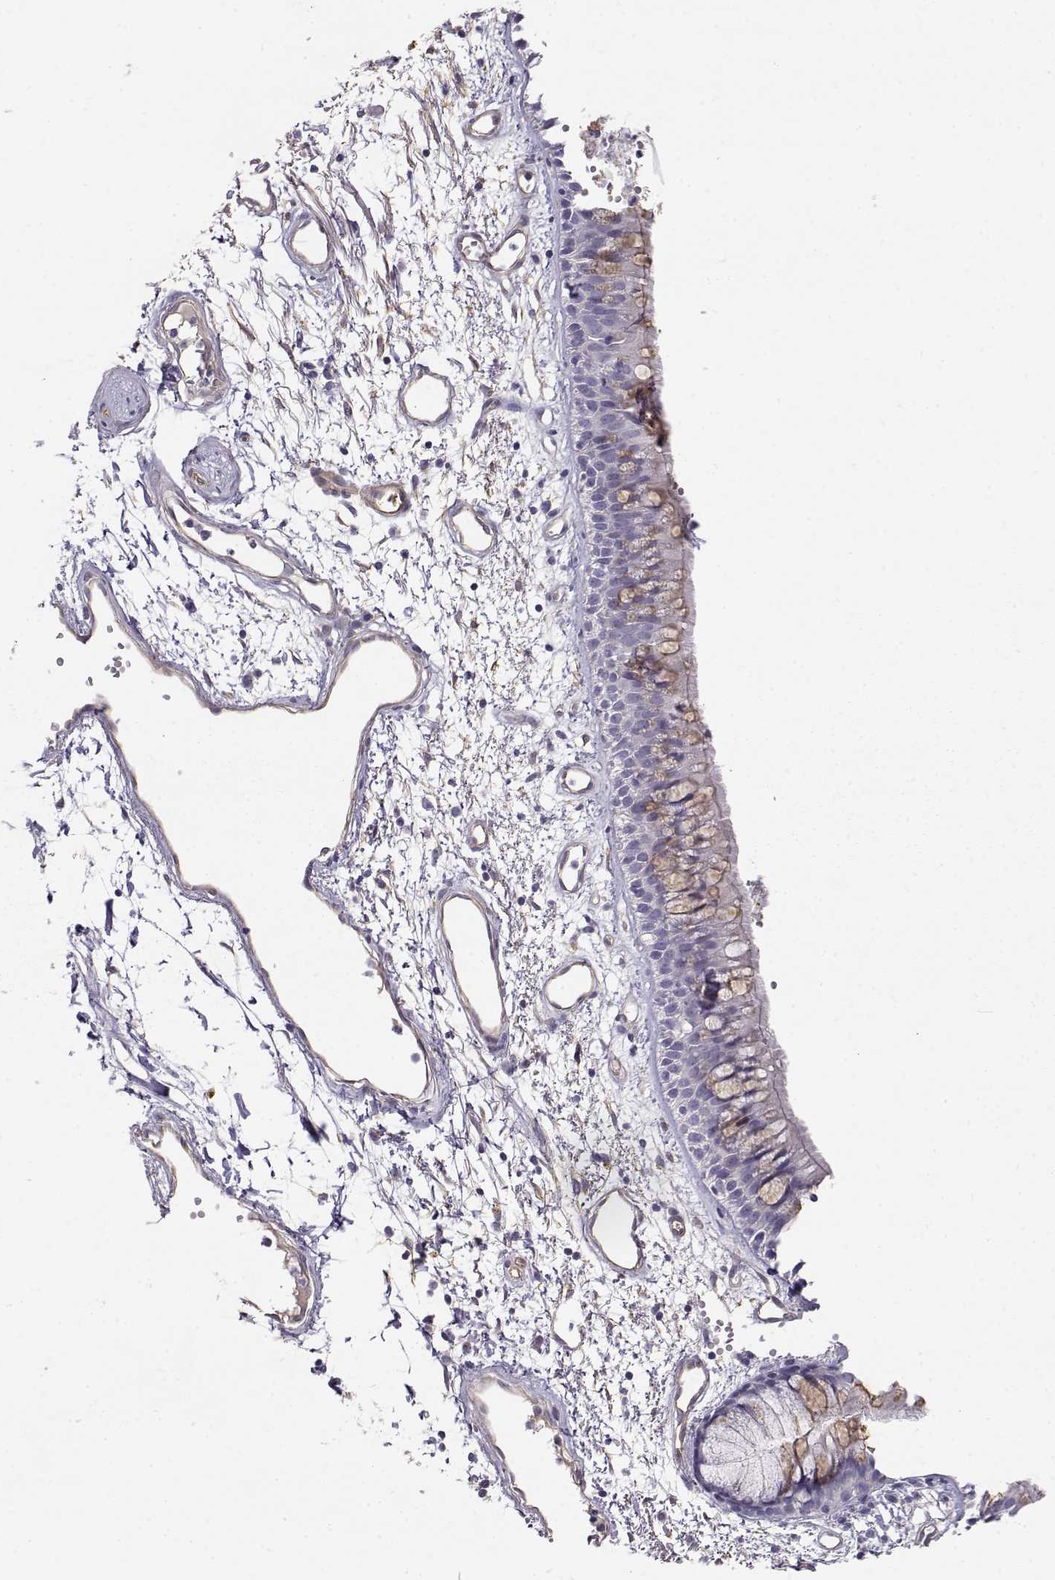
{"staining": {"intensity": "negative", "quantity": "none", "location": "none"}, "tissue": "bronchus", "cell_type": "Respiratory epithelial cells", "image_type": "normal", "snomed": [{"axis": "morphology", "description": "Normal tissue, NOS"}, {"axis": "morphology", "description": "Squamous cell carcinoma, NOS"}, {"axis": "topography", "description": "Cartilage tissue"}, {"axis": "topography", "description": "Bronchus"}, {"axis": "topography", "description": "Lung"}], "caption": "Micrograph shows no significant protein expression in respiratory epithelial cells of unremarkable bronchus.", "gene": "ENDOU", "patient": {"sex": "male", "age": 66}}